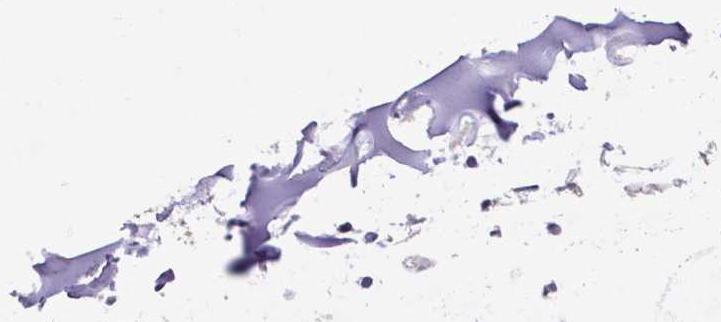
{"staining": {"intensity": "weak", "quantity": ">75%", "location": "cytoplasmic/membranous"}, "tissue": "adipose tissue", "cell_type": "Adipocytes", "image_type": "normal", "snomed": [{"axis": "morphology", "description": "Normal tissue, NOS"}, {"axis": "topography", "description": "Cartilage tissue"}, {"axis": "topography", "description": "Bronchus"}, {"axis": "topography", "description": "Peripheral nerve tissue"}], "caption": "Adipocytes display weak cytoplasmic/membranous staining in approximately >75% of cells in normal adipose tissue. (DAB = brown stain, brightfield microscopy at high magnification).", "gene": "C4orf48", "patient": {"sex": "female", "age": 59}}